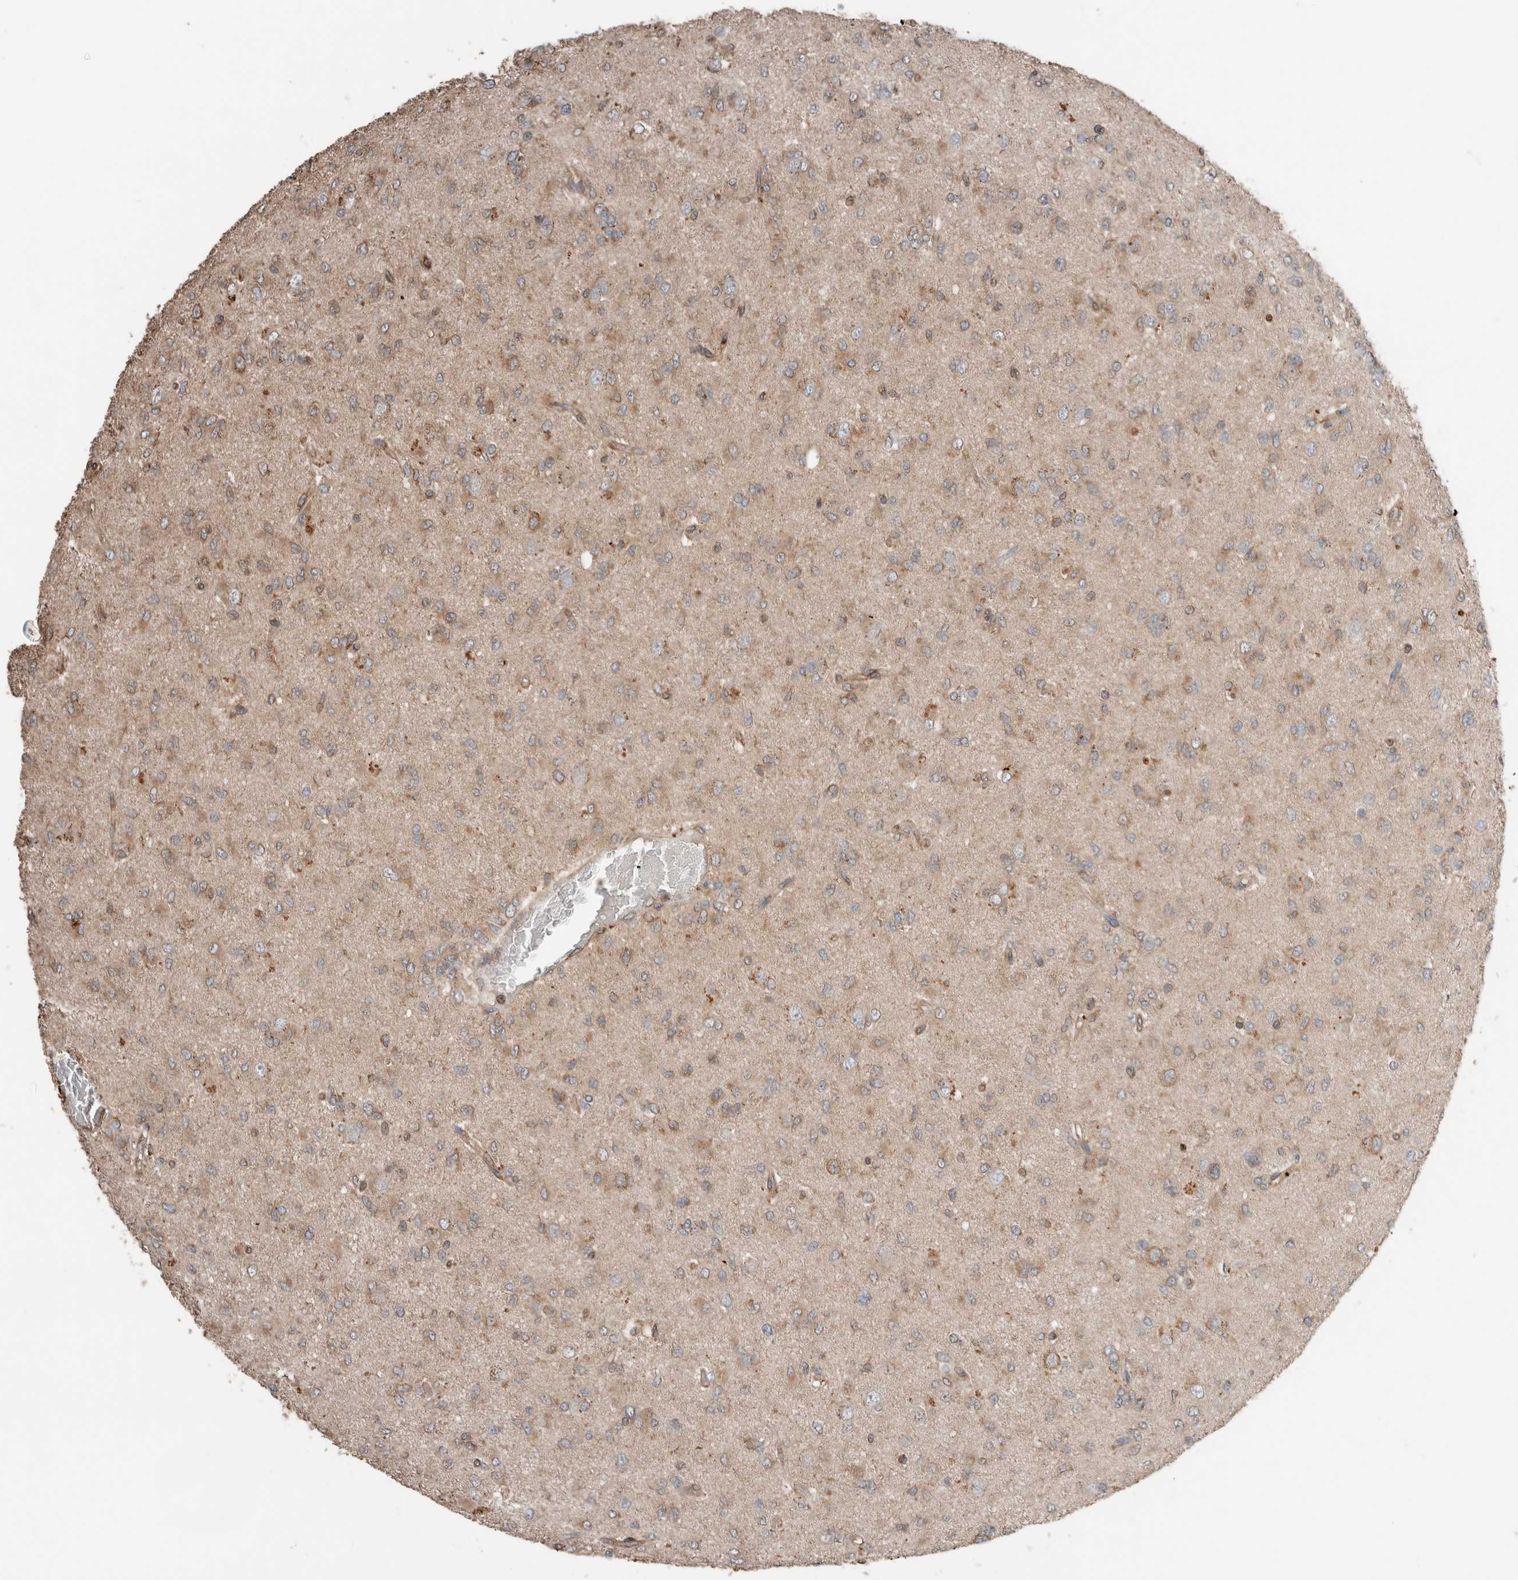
{"staining": {"intensity": "weak", "quantity": "<25%", "location": "cytoplasmic/membranous"}, "tissue": "glioma", "cell_type": "Tumor cells", "image_type": "cancer", "snomed": [{"axis": "morphology", "description": "Glioma, malignant, High grade"}, {"axis": "topography", "description": "Brain"}], "caption": "Tumor cells are negative for brown protein staining in glioma. (Stains: DAB IHC with hematoxylin counter stain, Microscopy: brightfield microscopy at high magnification).", "gene": "ERAP2", "patient": {"sex": "female", "age": 59}}